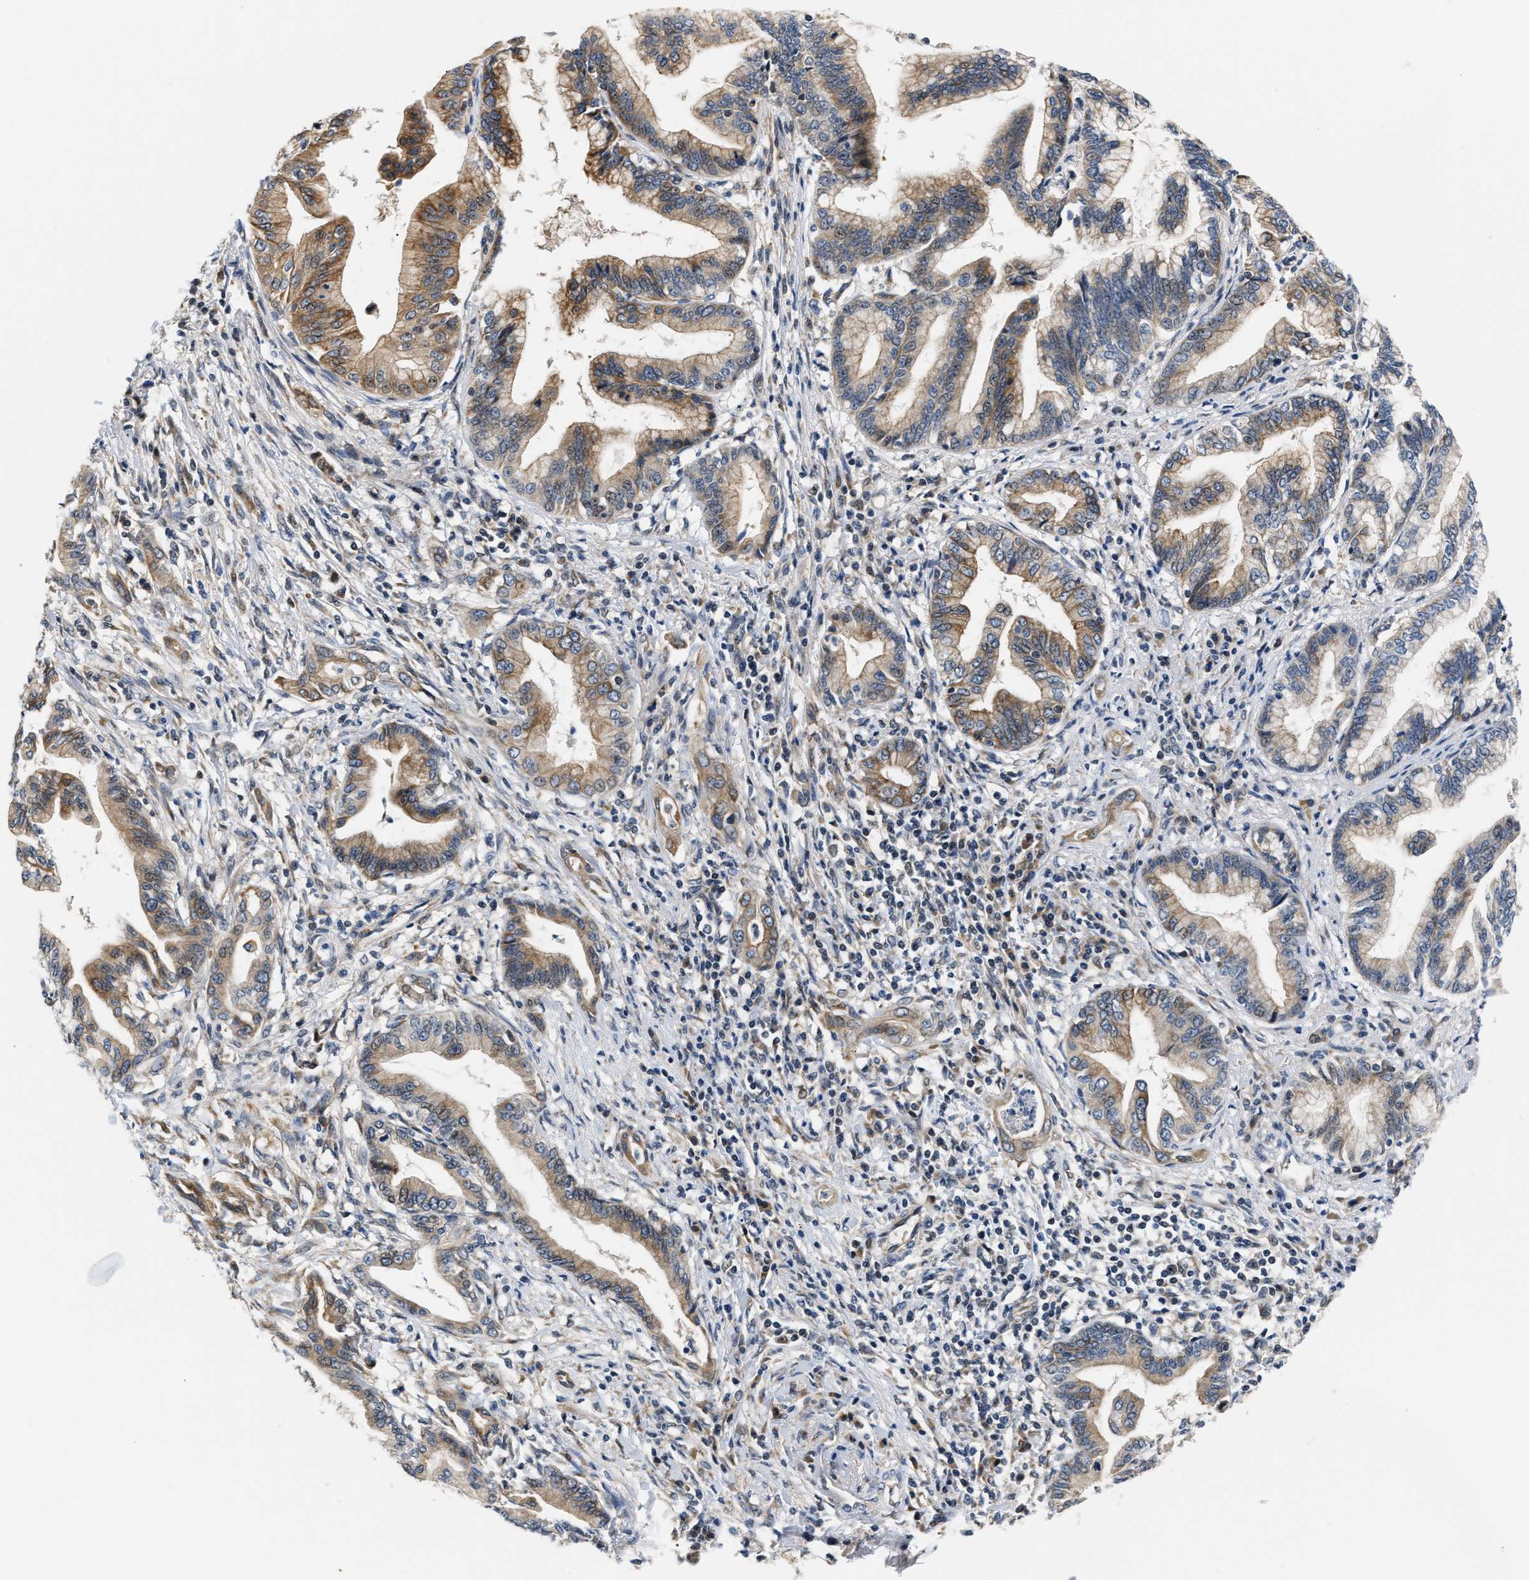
{"staining": {"intensity": "moderate", "quantity": ">75%", "location": "cytoplasmic/membranous"}, "tissue": "pancreatic cancer", "cell_type": "Tumor cells", "image_type": "cancer", "snomed": [{"axis": "morphology", "description": "Adenocarcinoma, NOS"}, {"axis": "topography", "description": "Pancreas"}], "caption": "This photomicrograph exhibits pancreatic cancer (adenocarcinoma) stained with immunohistochemistry (IHC) to label a protein in brown. The cytoplasmic/membranous of tumor cells show moderate positivity for the protein. Nuclei are counter-stained blue.", "gene": "TNIP2", "patient": {"sex": "female", "age": 64}}